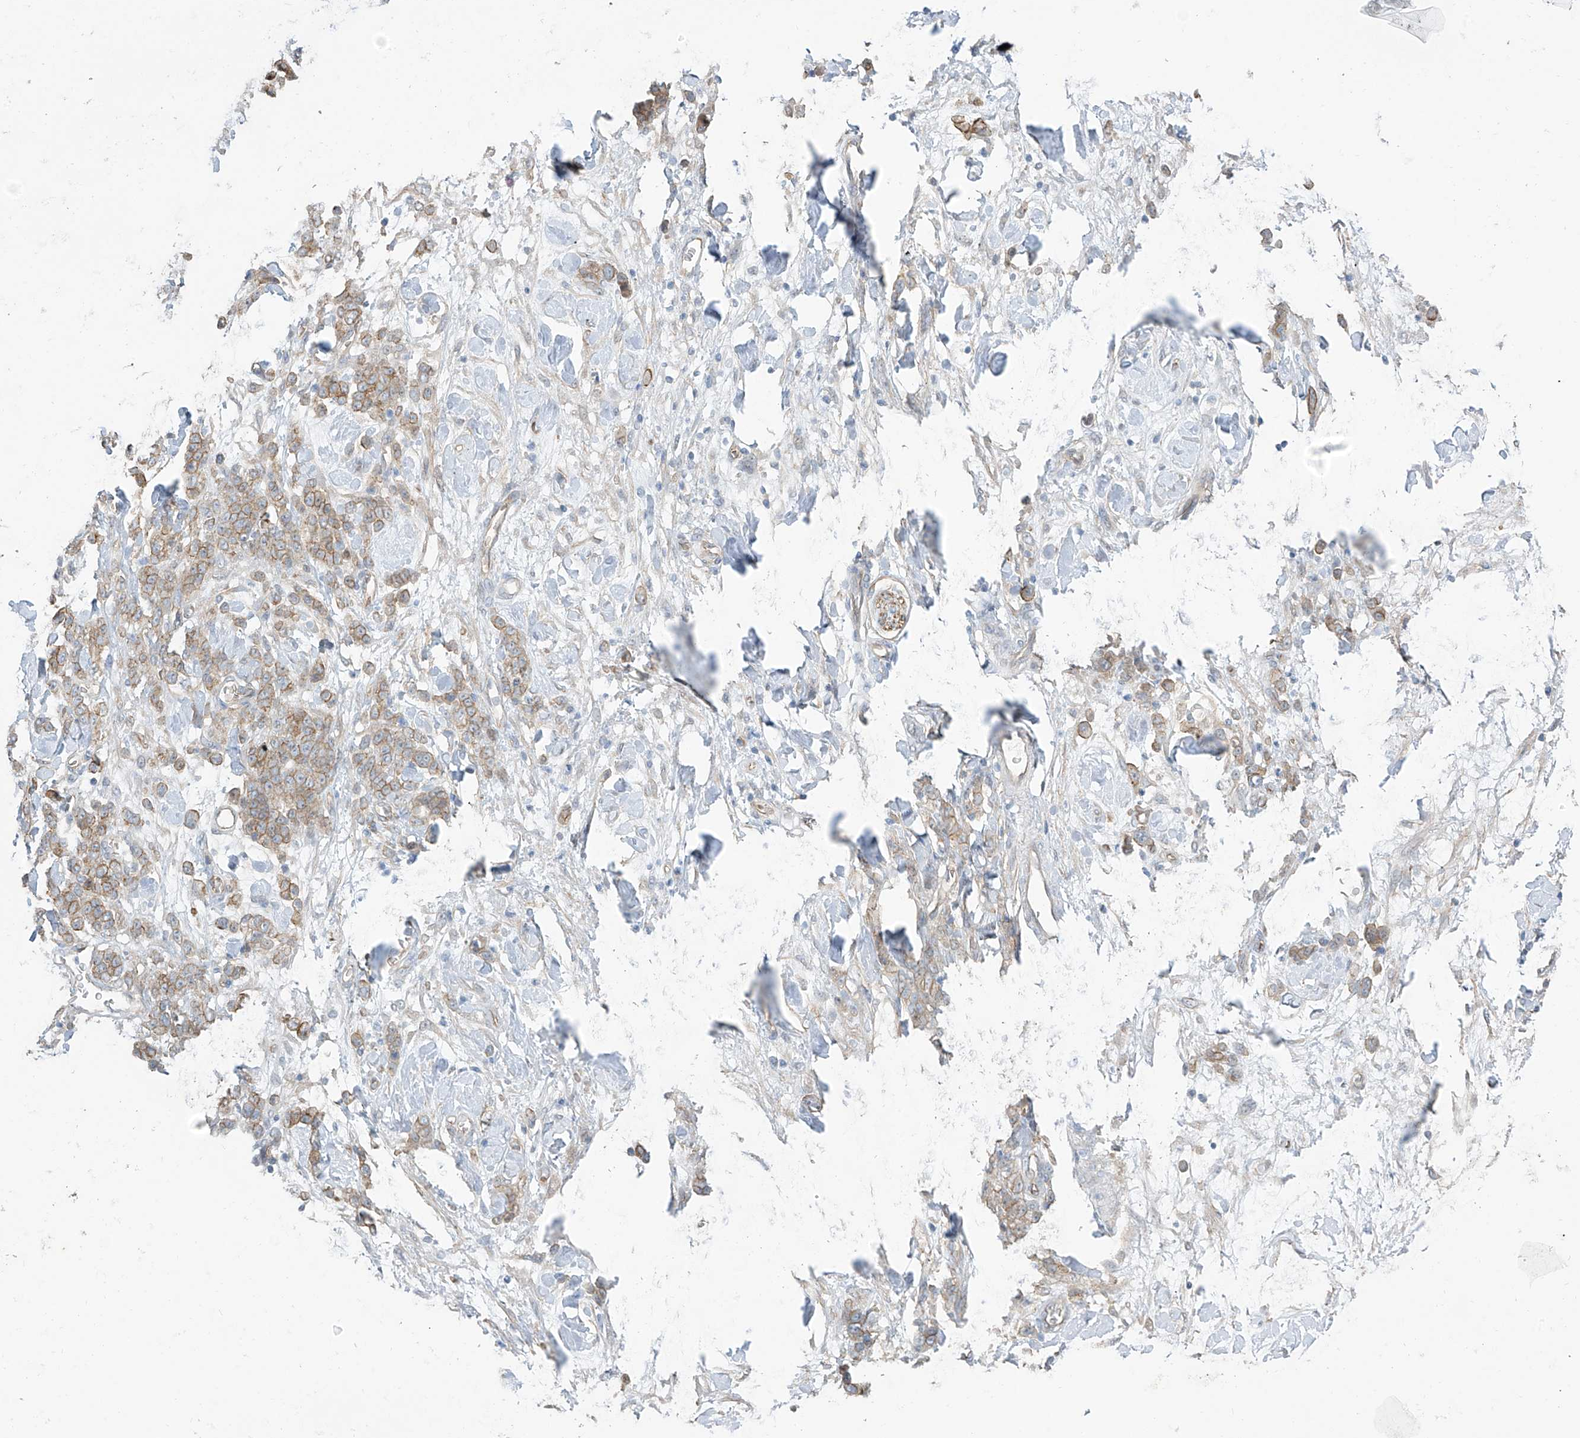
{"staining": {"intensity": "moderate", "quantity": "25%-75%", "location": "cytoplasmic/membranous"}, "tissue": "stomach cancer", "cell_type": "Tumor cells", "image_type": "cancer", "snomed": [{"axis": "morphology", "description": "Normal tissue, NOS"}, {"axis": "morphology", "description": "Adenocarcinoma, NOS"}, {"axis": "topography", "description": "Stomach"}], "caption": "This histopathology image displays immunohistochemistry staining of human stomach adenocarcinoma, with medium moderate cytoplasmic/membranous positivity in about 25%-75% of tumor cells.", "gene": "TUBE1", "patient": {"sex": "male", "age": 82}}